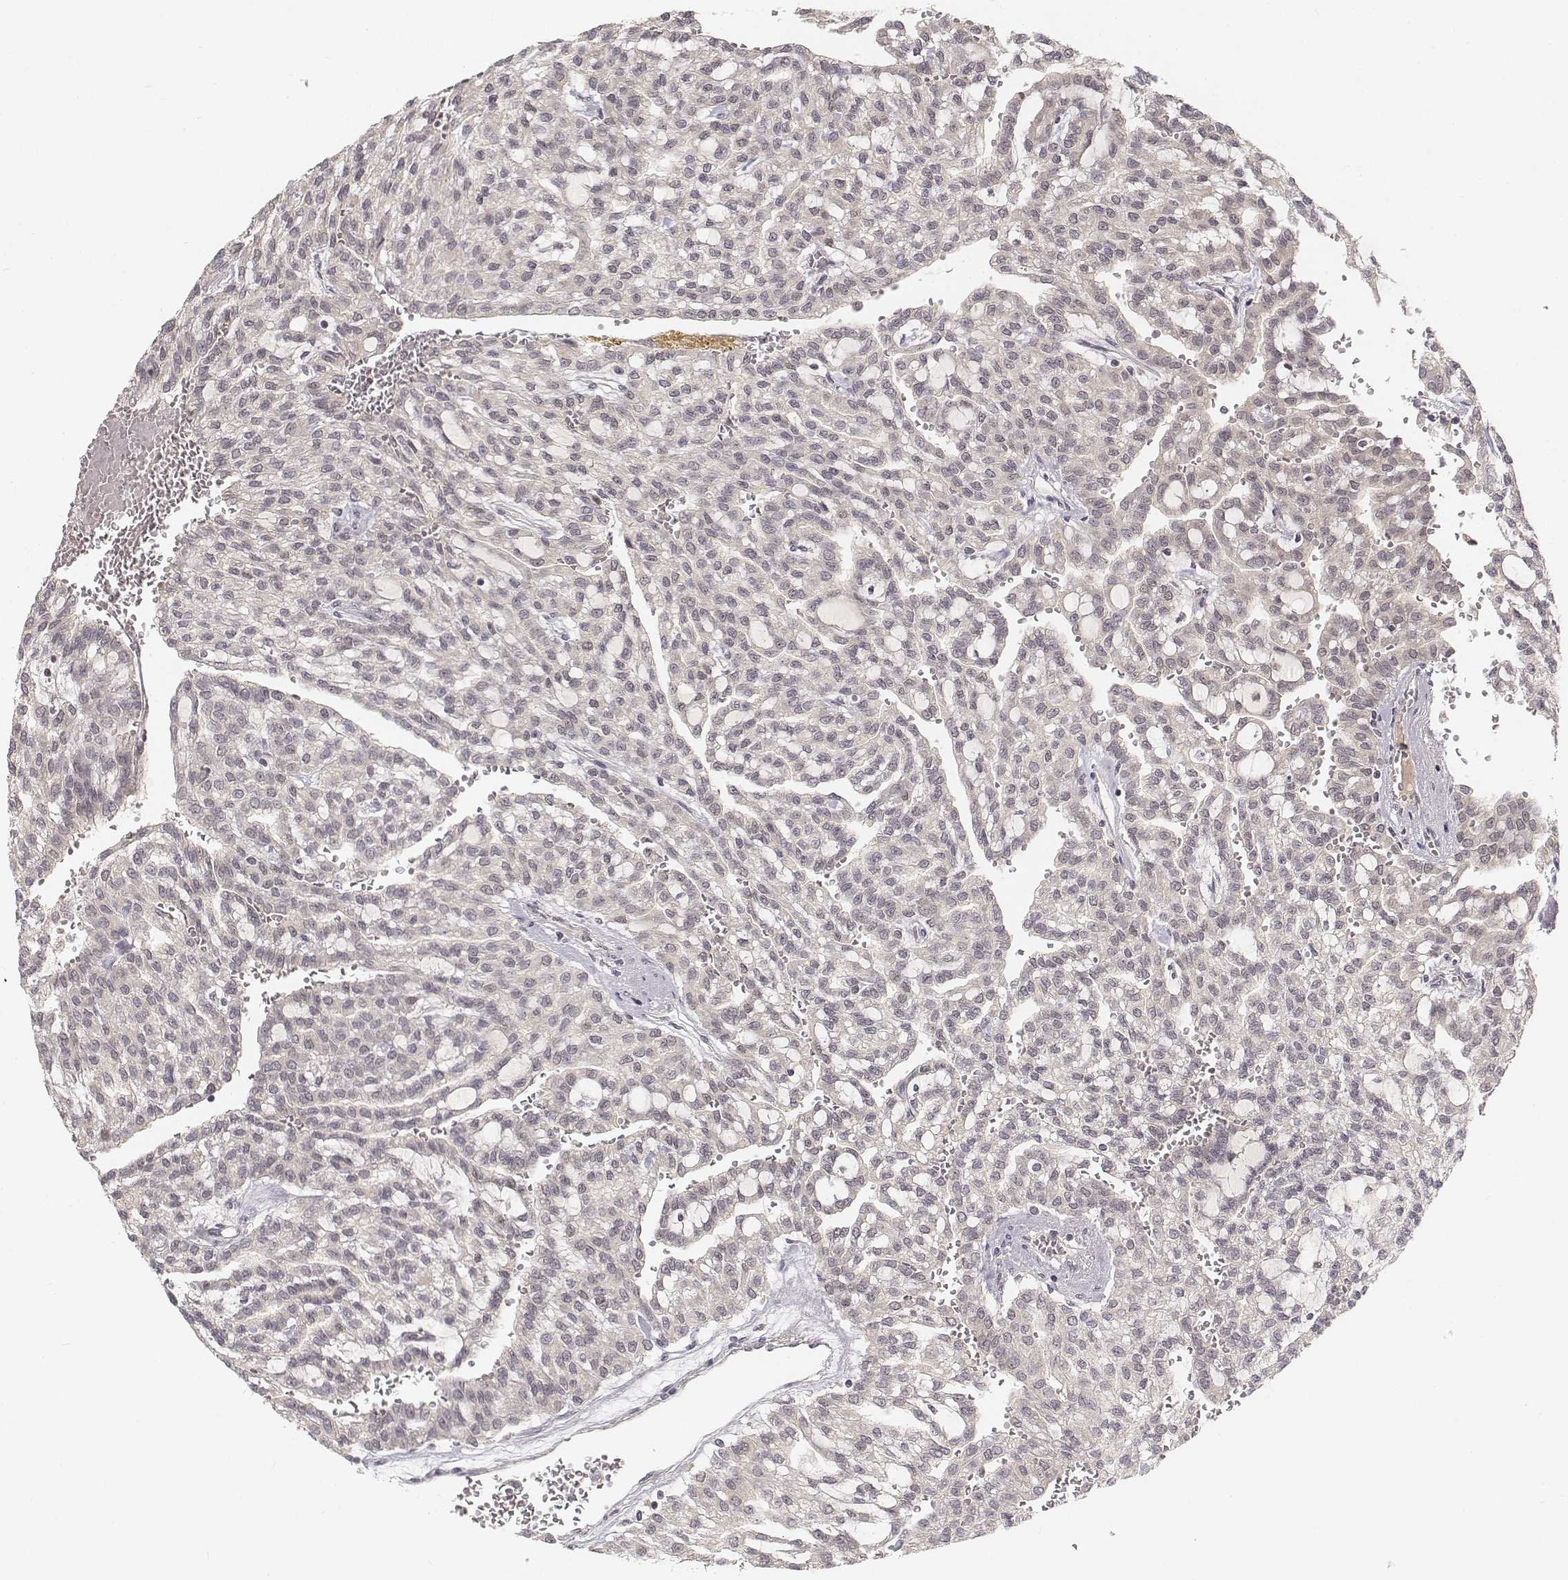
{"staining": {"intensity": "negative", "quantity": "none", "location": "none"}, "tissue": "renal cancer", "cell_type": "Tumor cells", "image_type": "cancer", "snomed": [{"axis": "morphology", "description": "Adenocarcinoma, NOS"}, {"axis": "topography", "description": "Kidney"}], "caption": "A micrograph of renal adenocarcinoma stained for a protein shows no brown staining in tumor cells.", "gene": "FANCD2", "patient": {"sex": "male", "age": 63}}